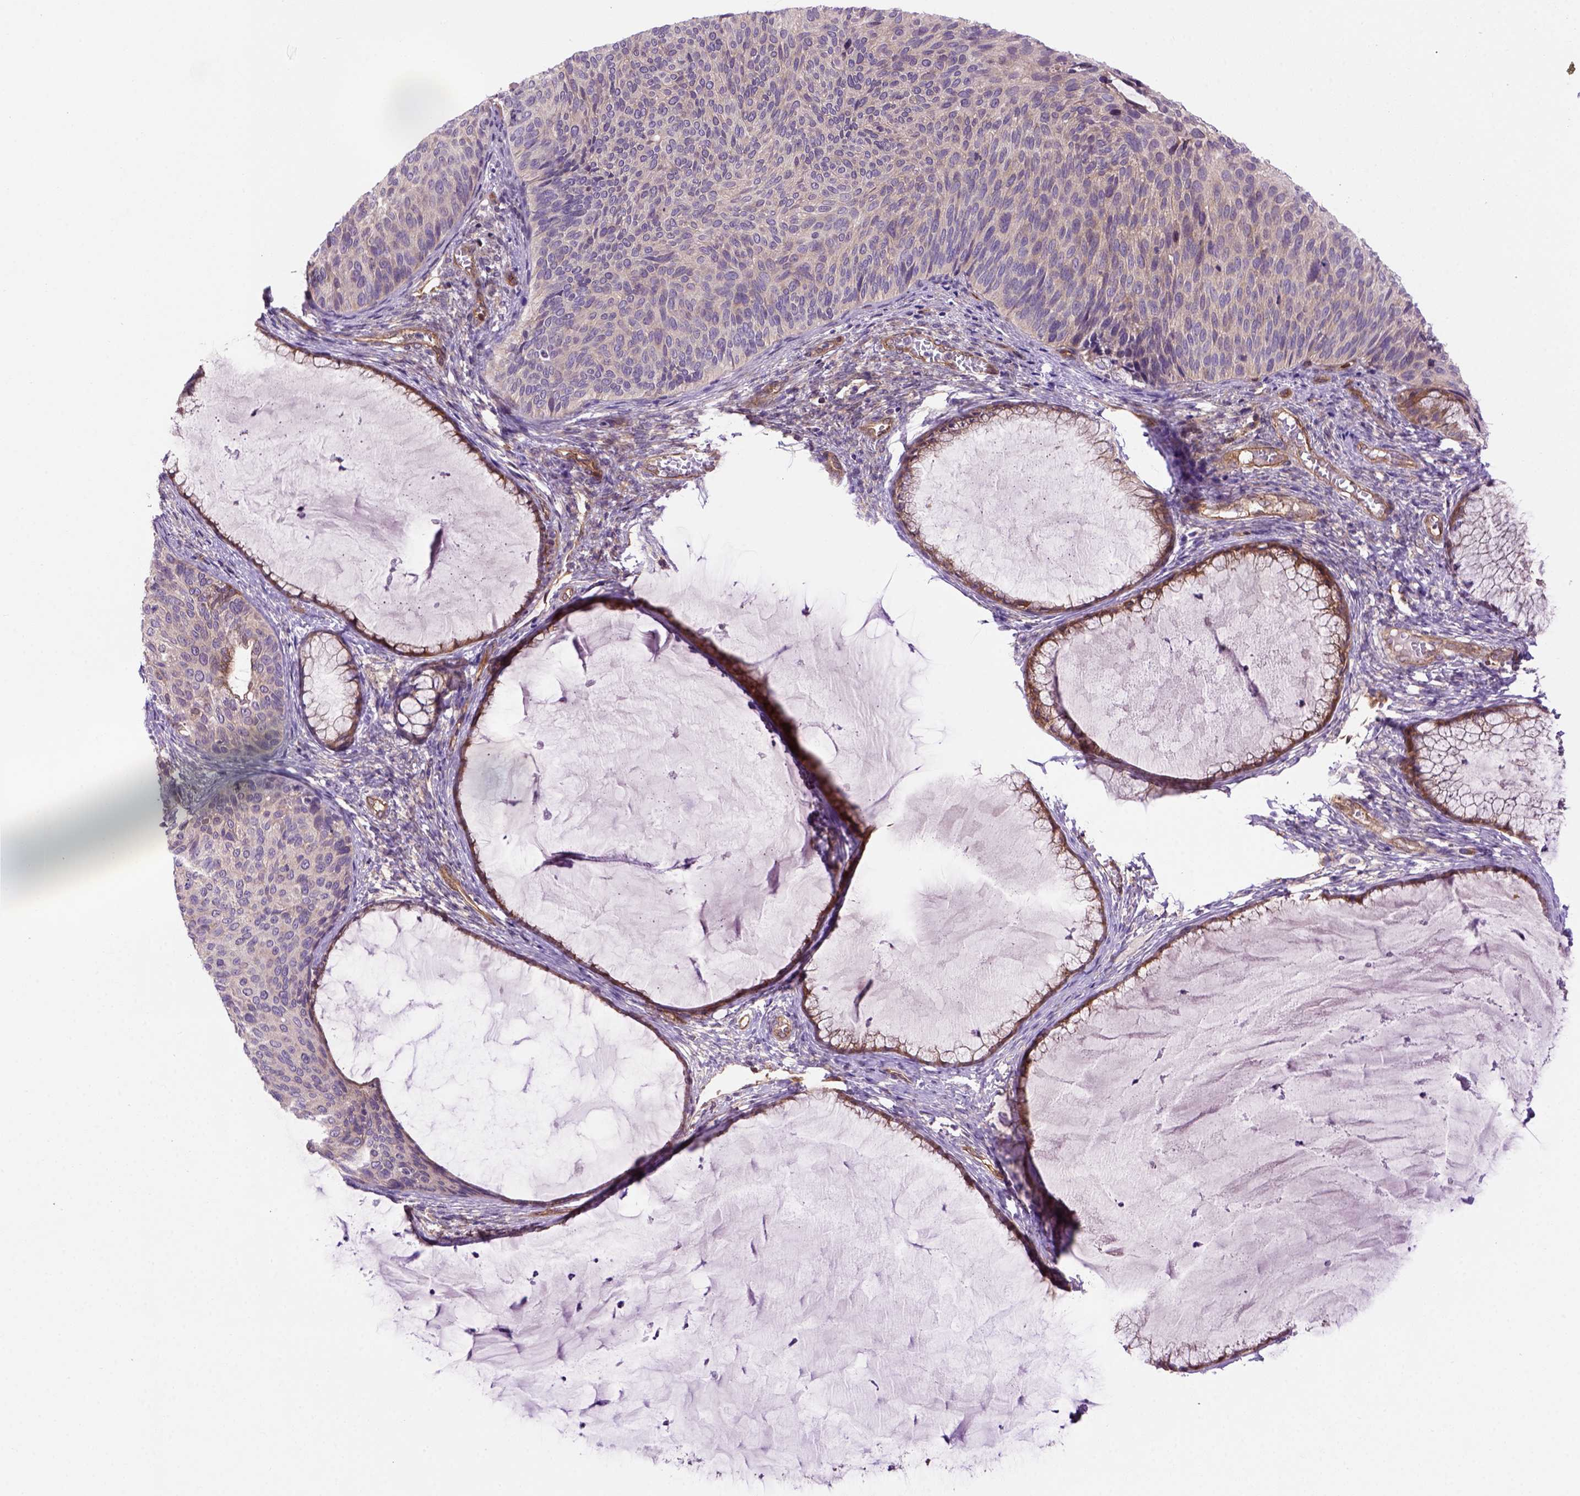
{"staining": {"intensity": "weak", "quantity": "25%-75%", "location": "cytoplasmic/membranous"}, "tissue": "cervical cancer", "cell_type": "Tumor cells", "image_type": "cancer", "snomed": [{"axis": "morphology", "description": "Squamous cell carcinoma, NOS"}, {"axis": "topography", "description": "Cervix"}], "caption": "Immunohistochemical staining of cervical cancer demonstrates low levels of weak cytoplasmic/membranous positivity in approximately 25%-75% of tumor cells. The protein of interest is stained brown, and the nuclei are stained in blue (DAB (3,3'-diaminobenzidine) IHC with brightfield microscopy, high magnification).", "gene": "CASKIN2", "patient": {"sex": "female", "age": 36}}